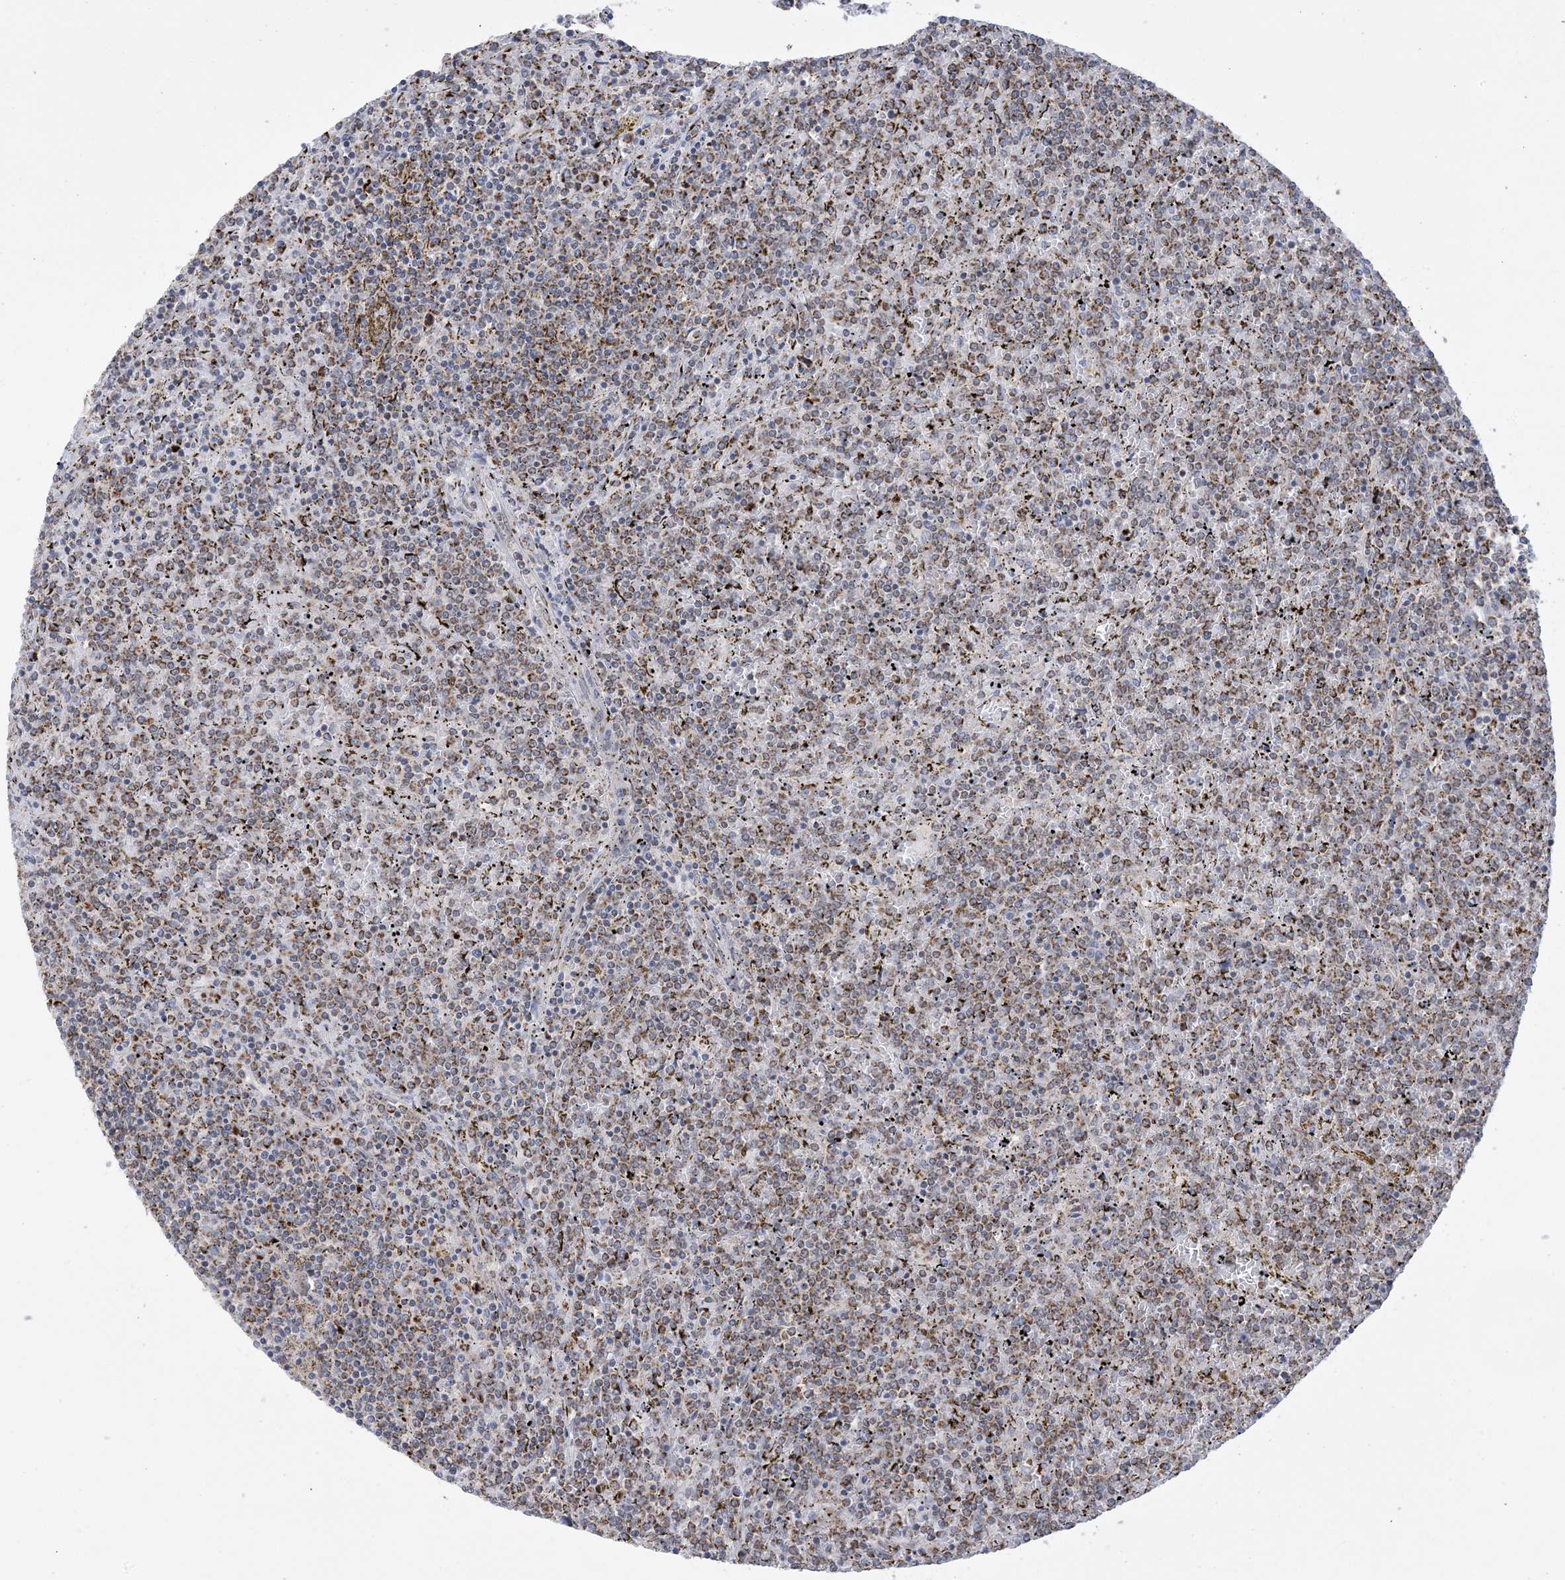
{"staining": {"intensity": "moderate", "quantity": ">75%", "location": "cytoplasmic/membranous"}, "tissue": "lymphoma", "cell_type": "Tumor cells", "image_type": "cancer", "snomed": [{"axis": "morphology", "description": "Malignant lymphoma, non-Hodgkin's type, Low grade"}, {"axis": "topography", "description": "Spleen"}], "caption": "A histopathology image of human lymphoma stained for a protein reveals moderate cytoplasmic/membranous brown staining in tumor cells.", "gene": "TRMT10C", "patient": {"sex": "female", "age": 19}}